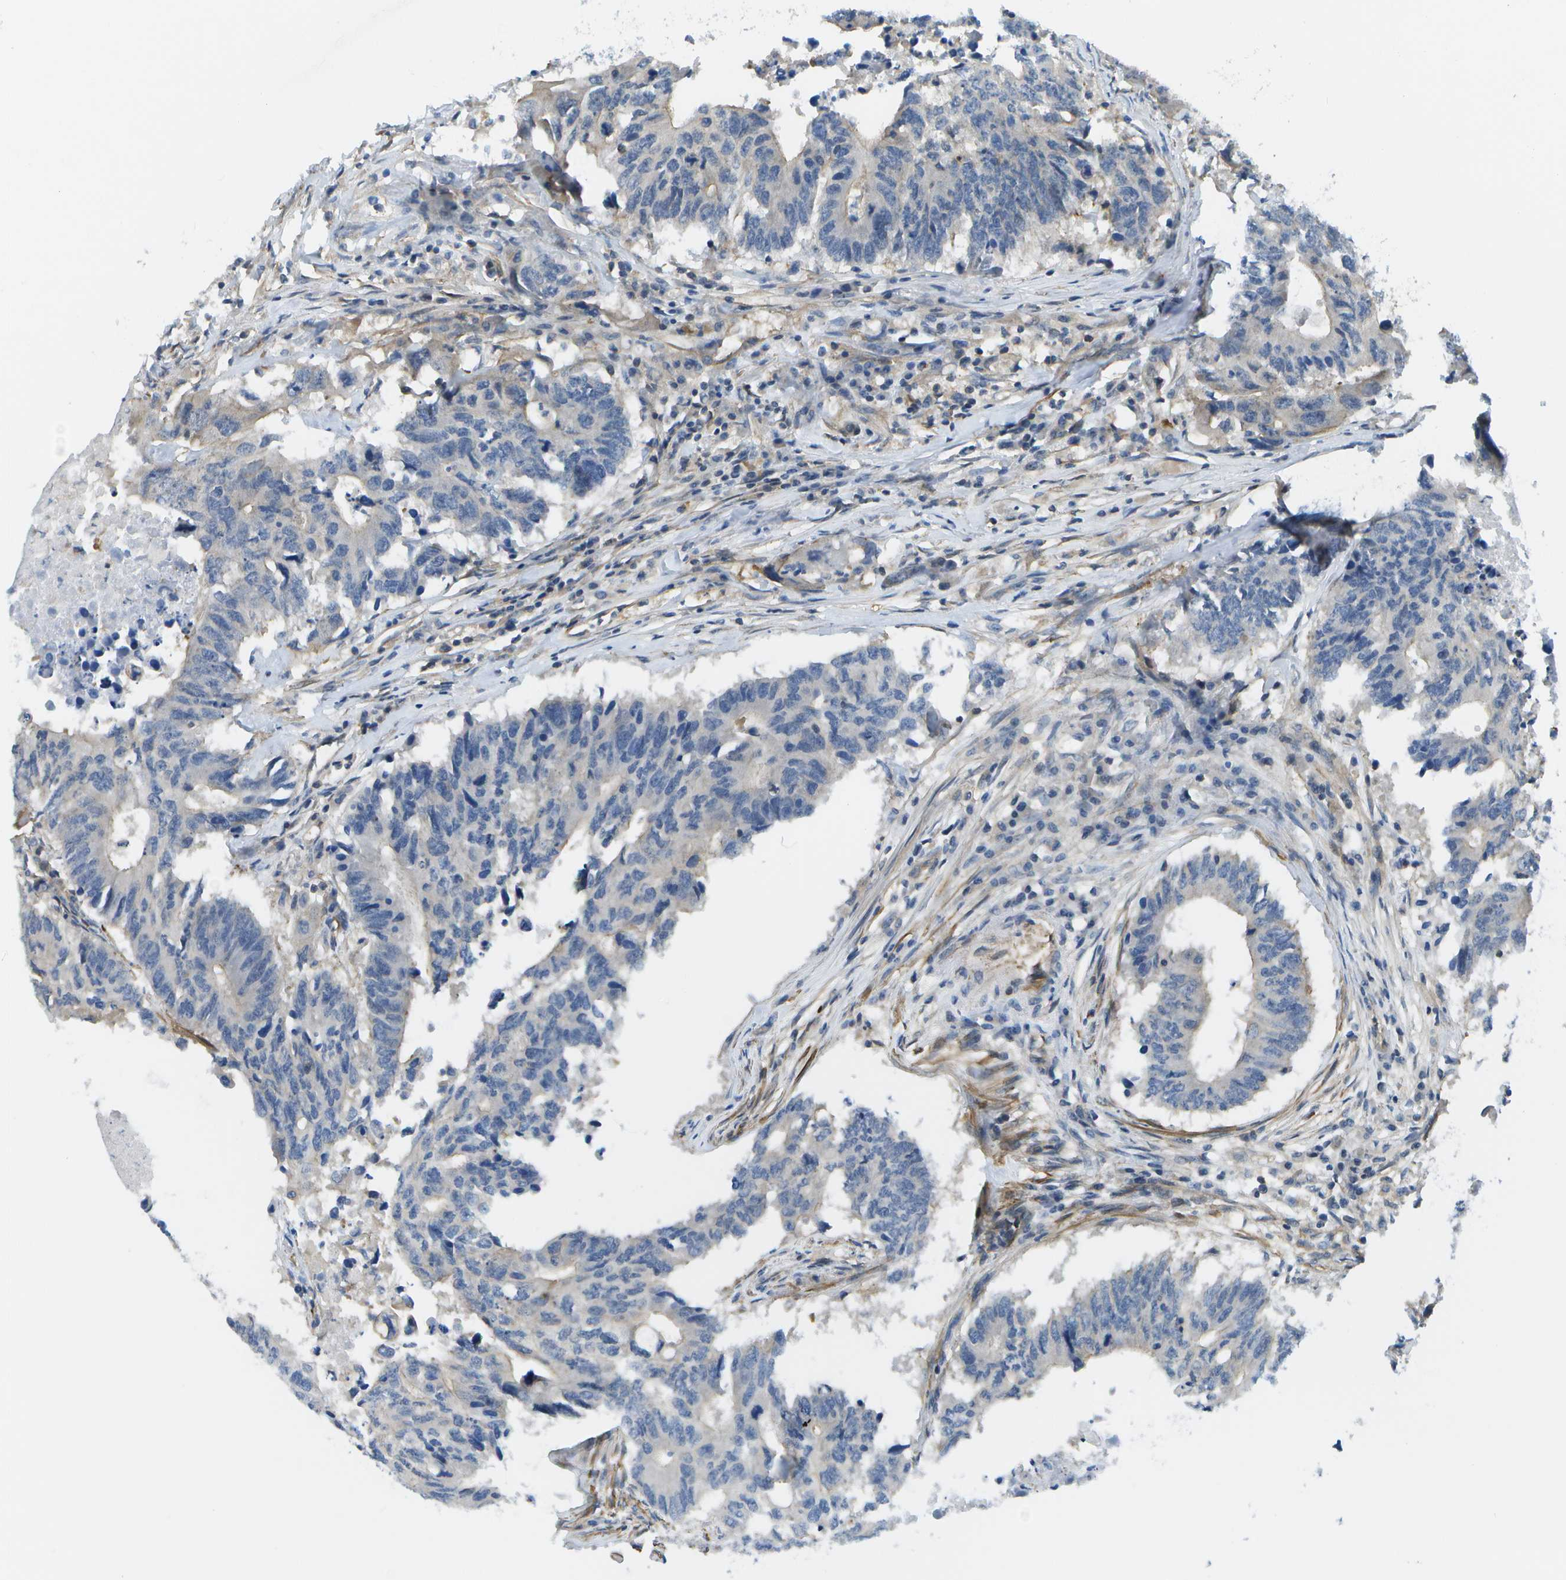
{"staining": {"intensity": "negative", "quantity": "none", "location": "none"}, "tissue": "colorectal cancer", "cell_type": "Tumor cells", "image_type": "cancer", "snomed": [{"axis": "morphology", "description": "Adenocarcinoma, NOS"}, {"axis": "topography", "description": "Colon"}], "caption": "Adenocarcinoma (colorectal) stained for a protein using immunohistochemistry (IHC) exhibits no staining tumor cells.", "gene": "KIAA0040", "patient": {"sex": "male", "age": 71}}